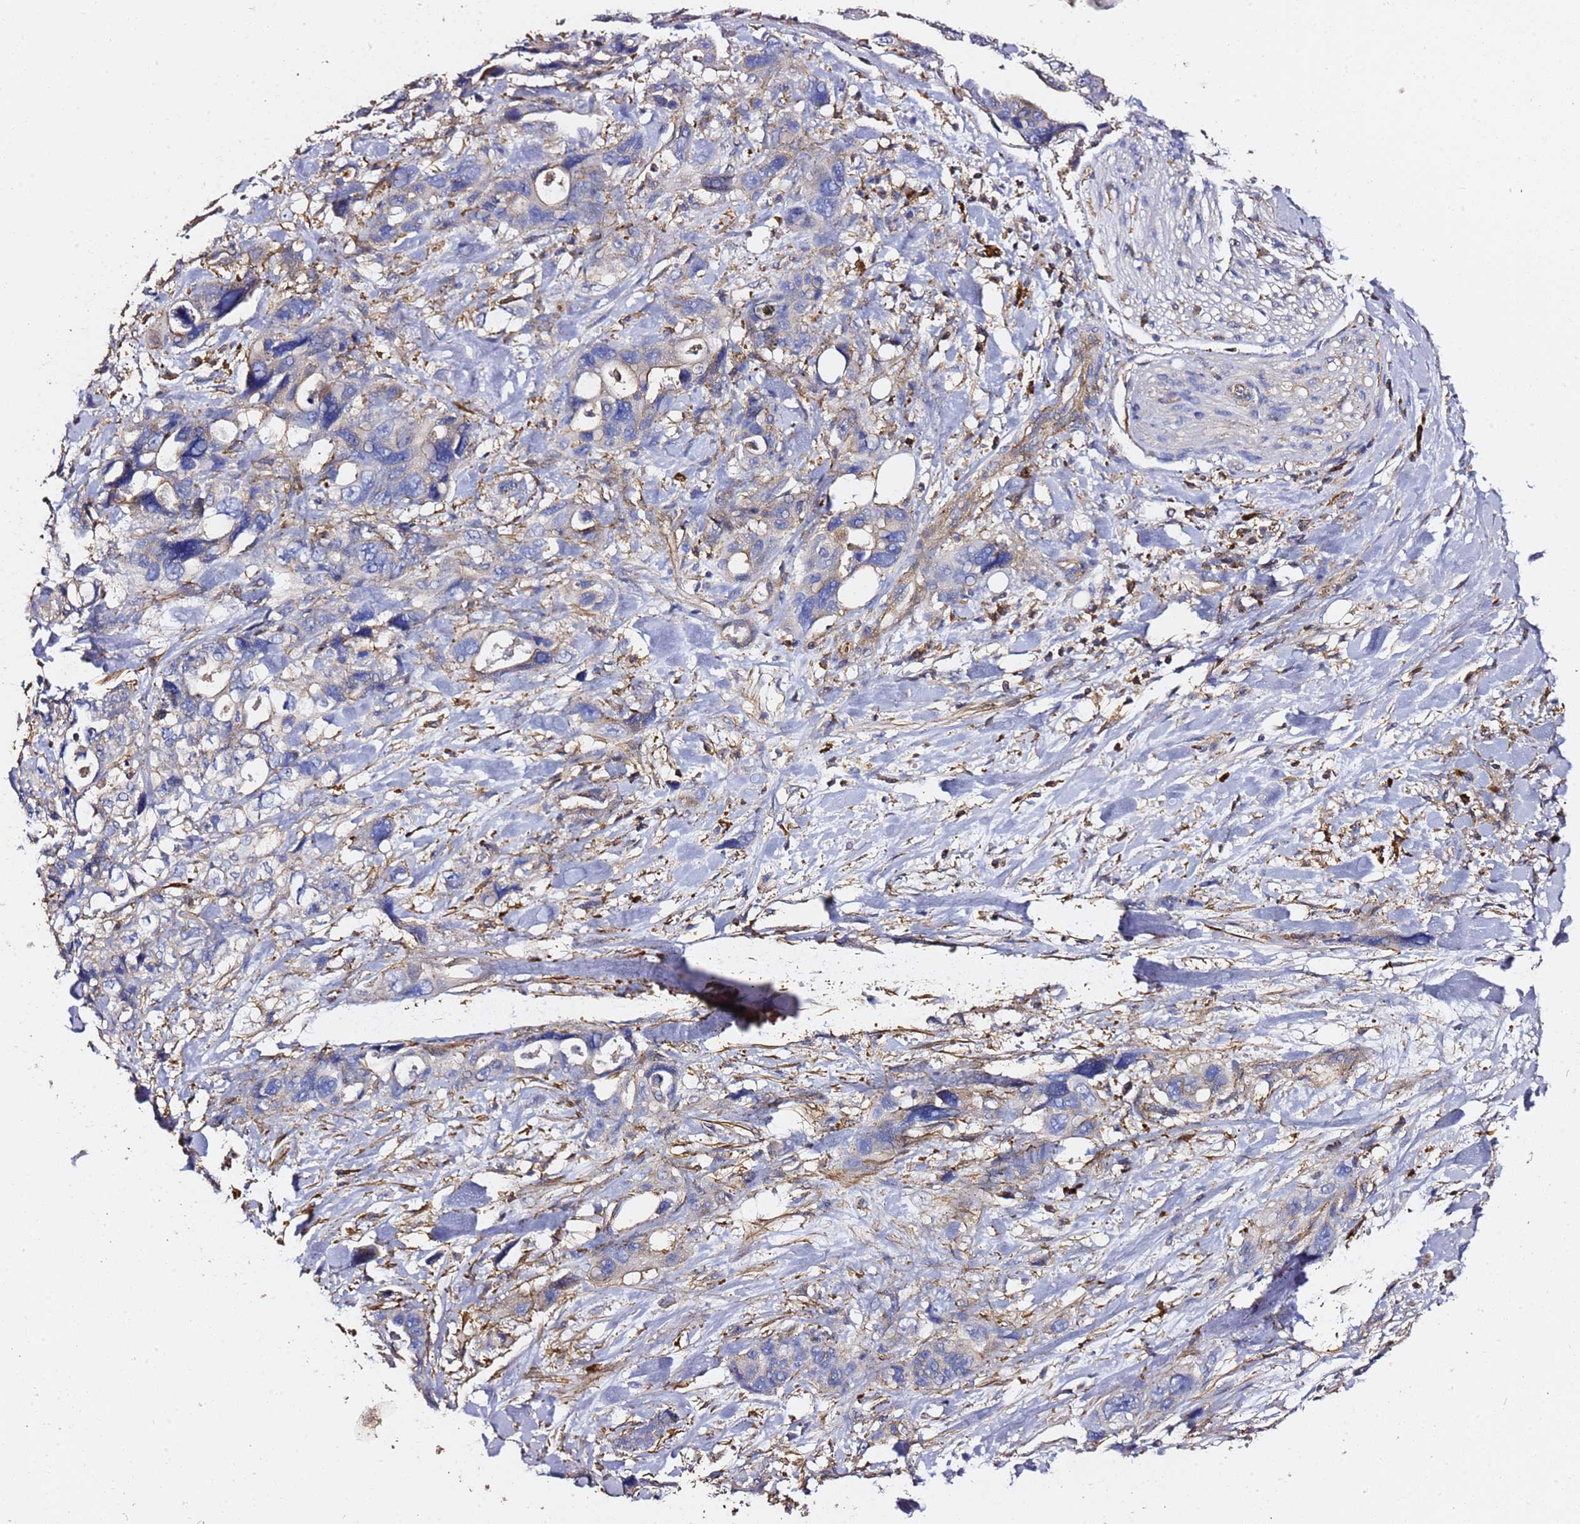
{"staining": {"intensity": "negative", "quantity": "none", "location": "none"}, "tissue": "pancreatic cancer", "cell_type": "Tumor cells", "image_type": "cancer", "snomed": [{"axis": "morphology", "description": "Adenocarcinoma, NOS"}, {"axis": "topography", "description": "Pancreas"}], "caption": "The micrograph displays no staining of tumor cells in pancreatic cancer (adenocarcinoma). The staining is performed using DAB brown chromogen with nuclei counter-stained in using hematoxylin.", "gene": "ZFP36L2", "patient": {"sex": "male", "age": 46}}